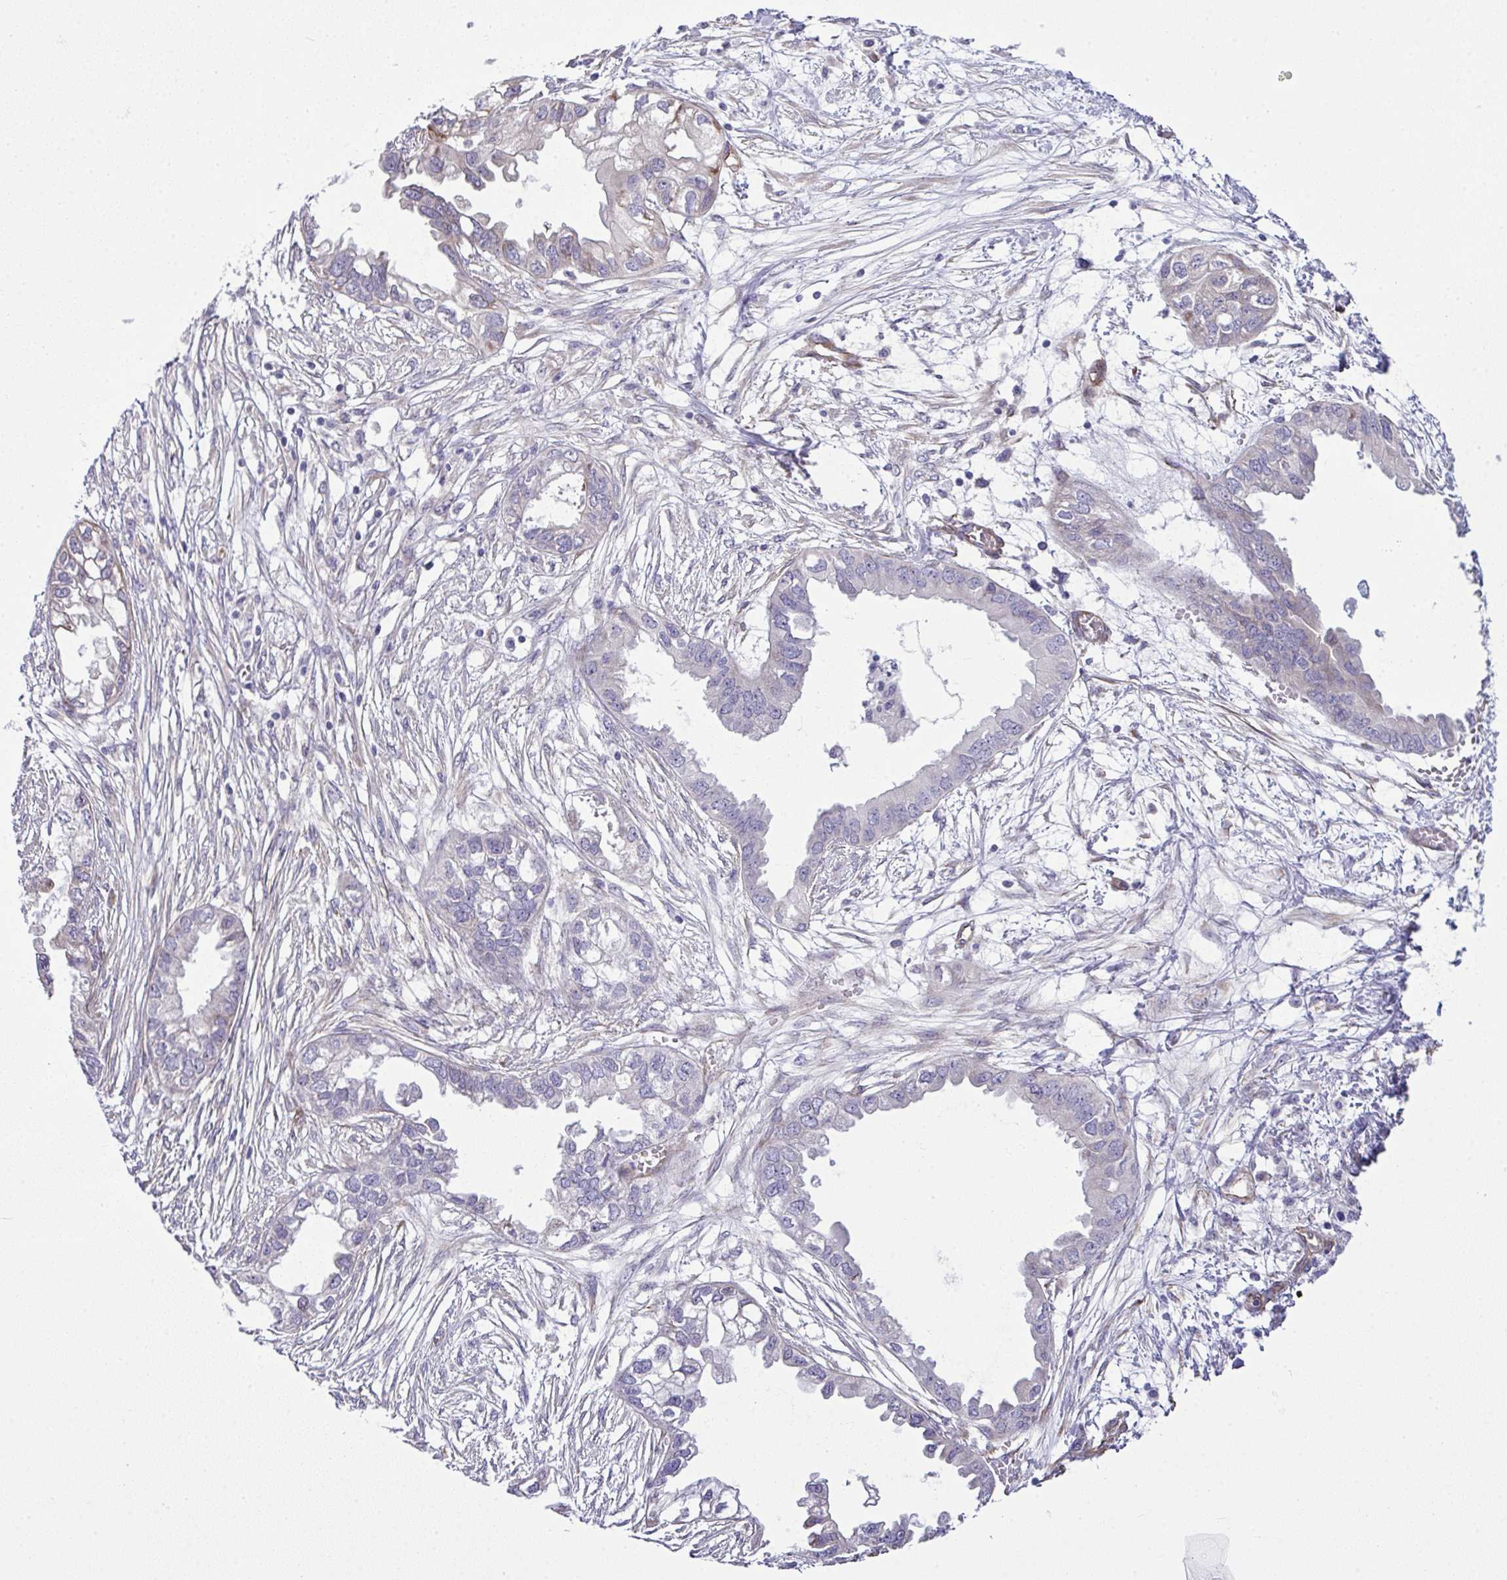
{"staining": {"intensity": "negative", "quantity": "none", "location": "none"}, "tissue": "endometrial cancer", "cell_type": "Tumor cells", "image_type": "cancer", "snomed": [{"axis": "morphology", "description": "Adenocarcinoma, NOS"}, {"axis": "morphology", "description": "Adenocarcinoma, metastatic, NOS"}, {"axis": "topography", "description": "Adipose tissue"}, {"axis": "topography", "description": "Endometrium"}], "caption": "The photomicrograph exhibits no staining of tumor cells in endometrial metastatic adenocarcinoma.", "gene": "RSKR", "patient": {"sex": "female", "age": 67}}